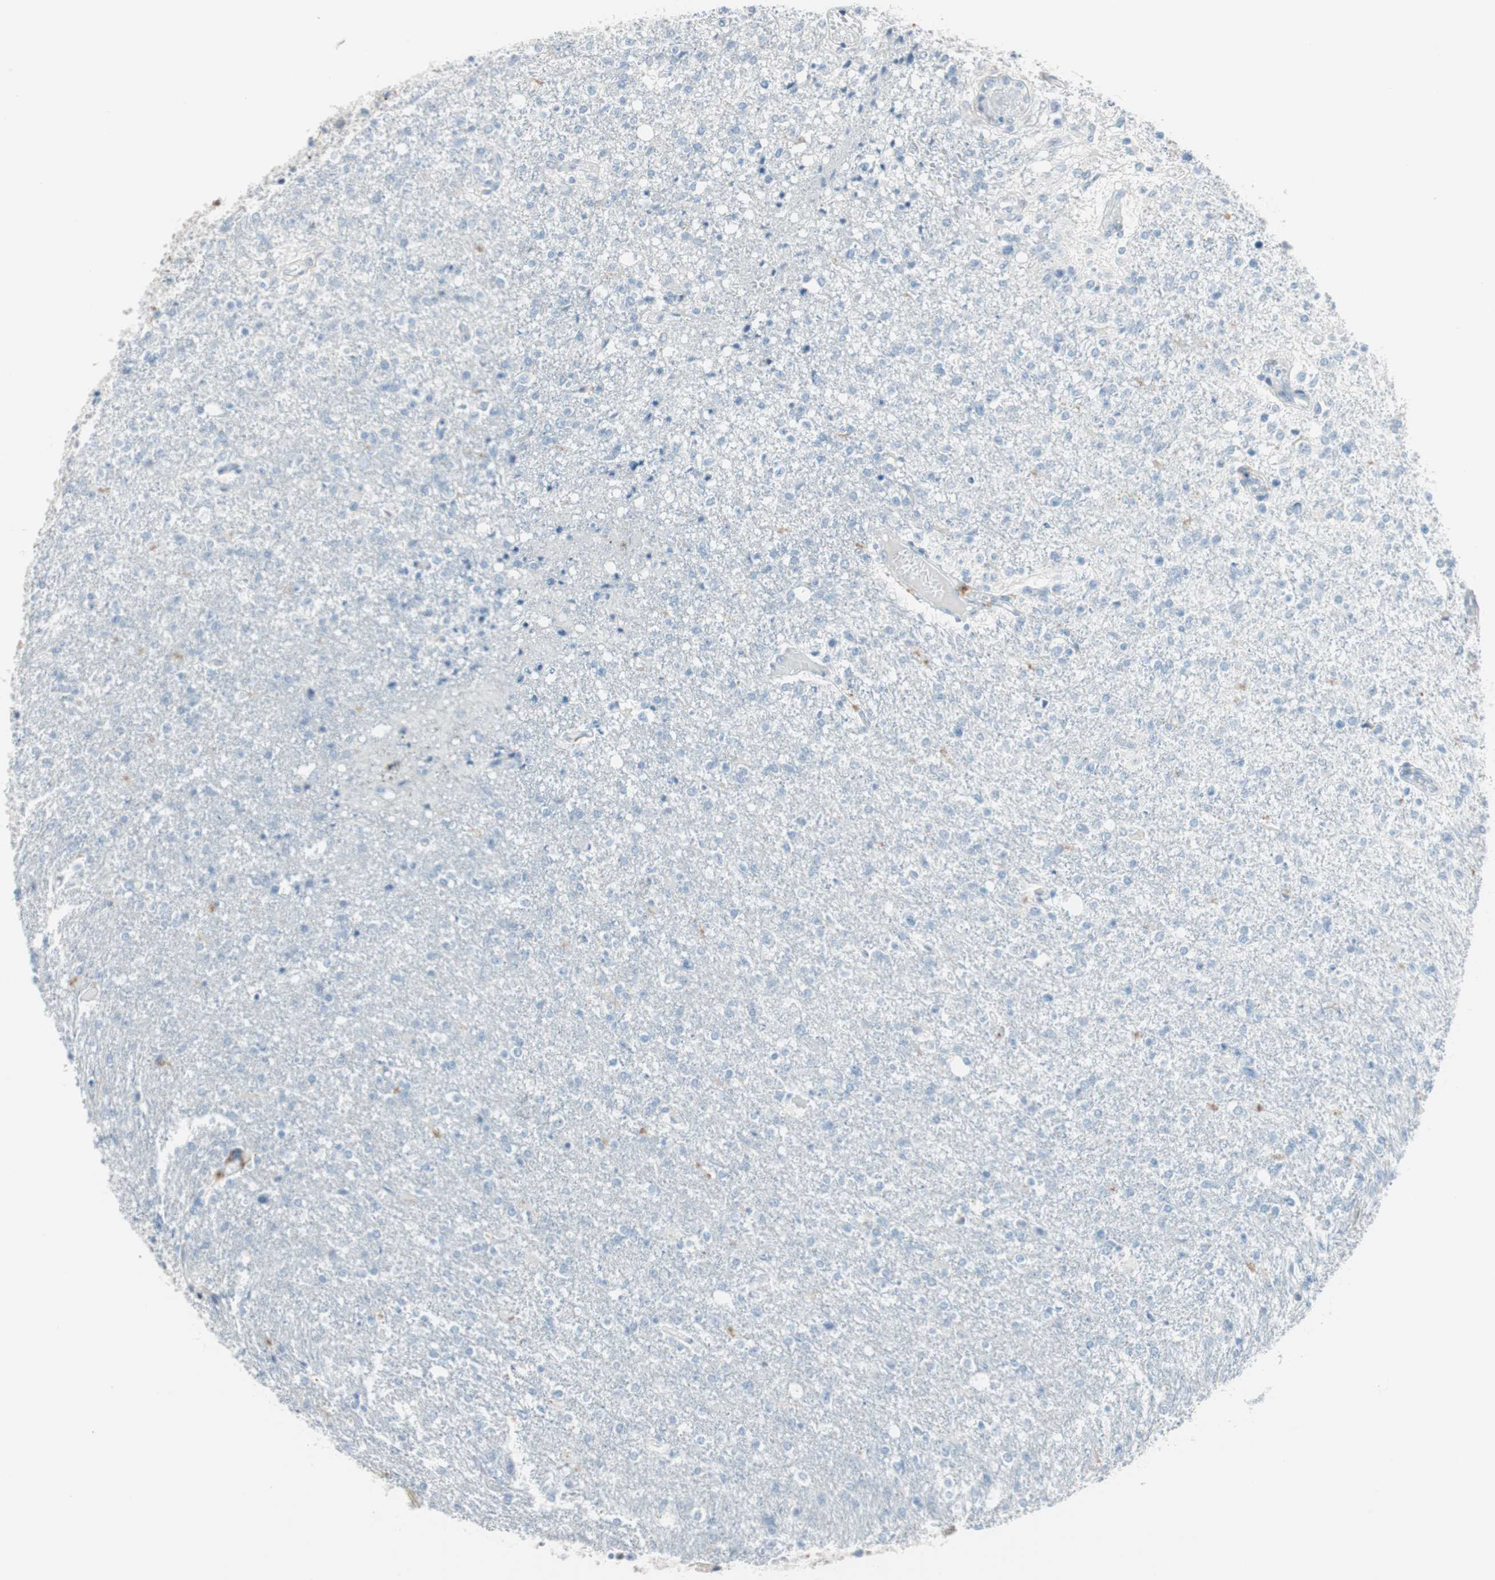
{"staining": {"intensity": "negative", "quantity": "none", "location": "none"}, "tissue": "glioma", "cell_type": "Tumor cells", "image_type": "cancer", "snomed": [{"axis": "morphology", "description": "Glioma, malignant, High grade"}, {"axis": "topography", "description": "Cerebral cortex"}], "caption": "The immunohistochemistry image has no significant positivity in tumor cells of glioma tissue.", "gene": "FOSL1", "patient": {"sex": "male", "age": 76}}